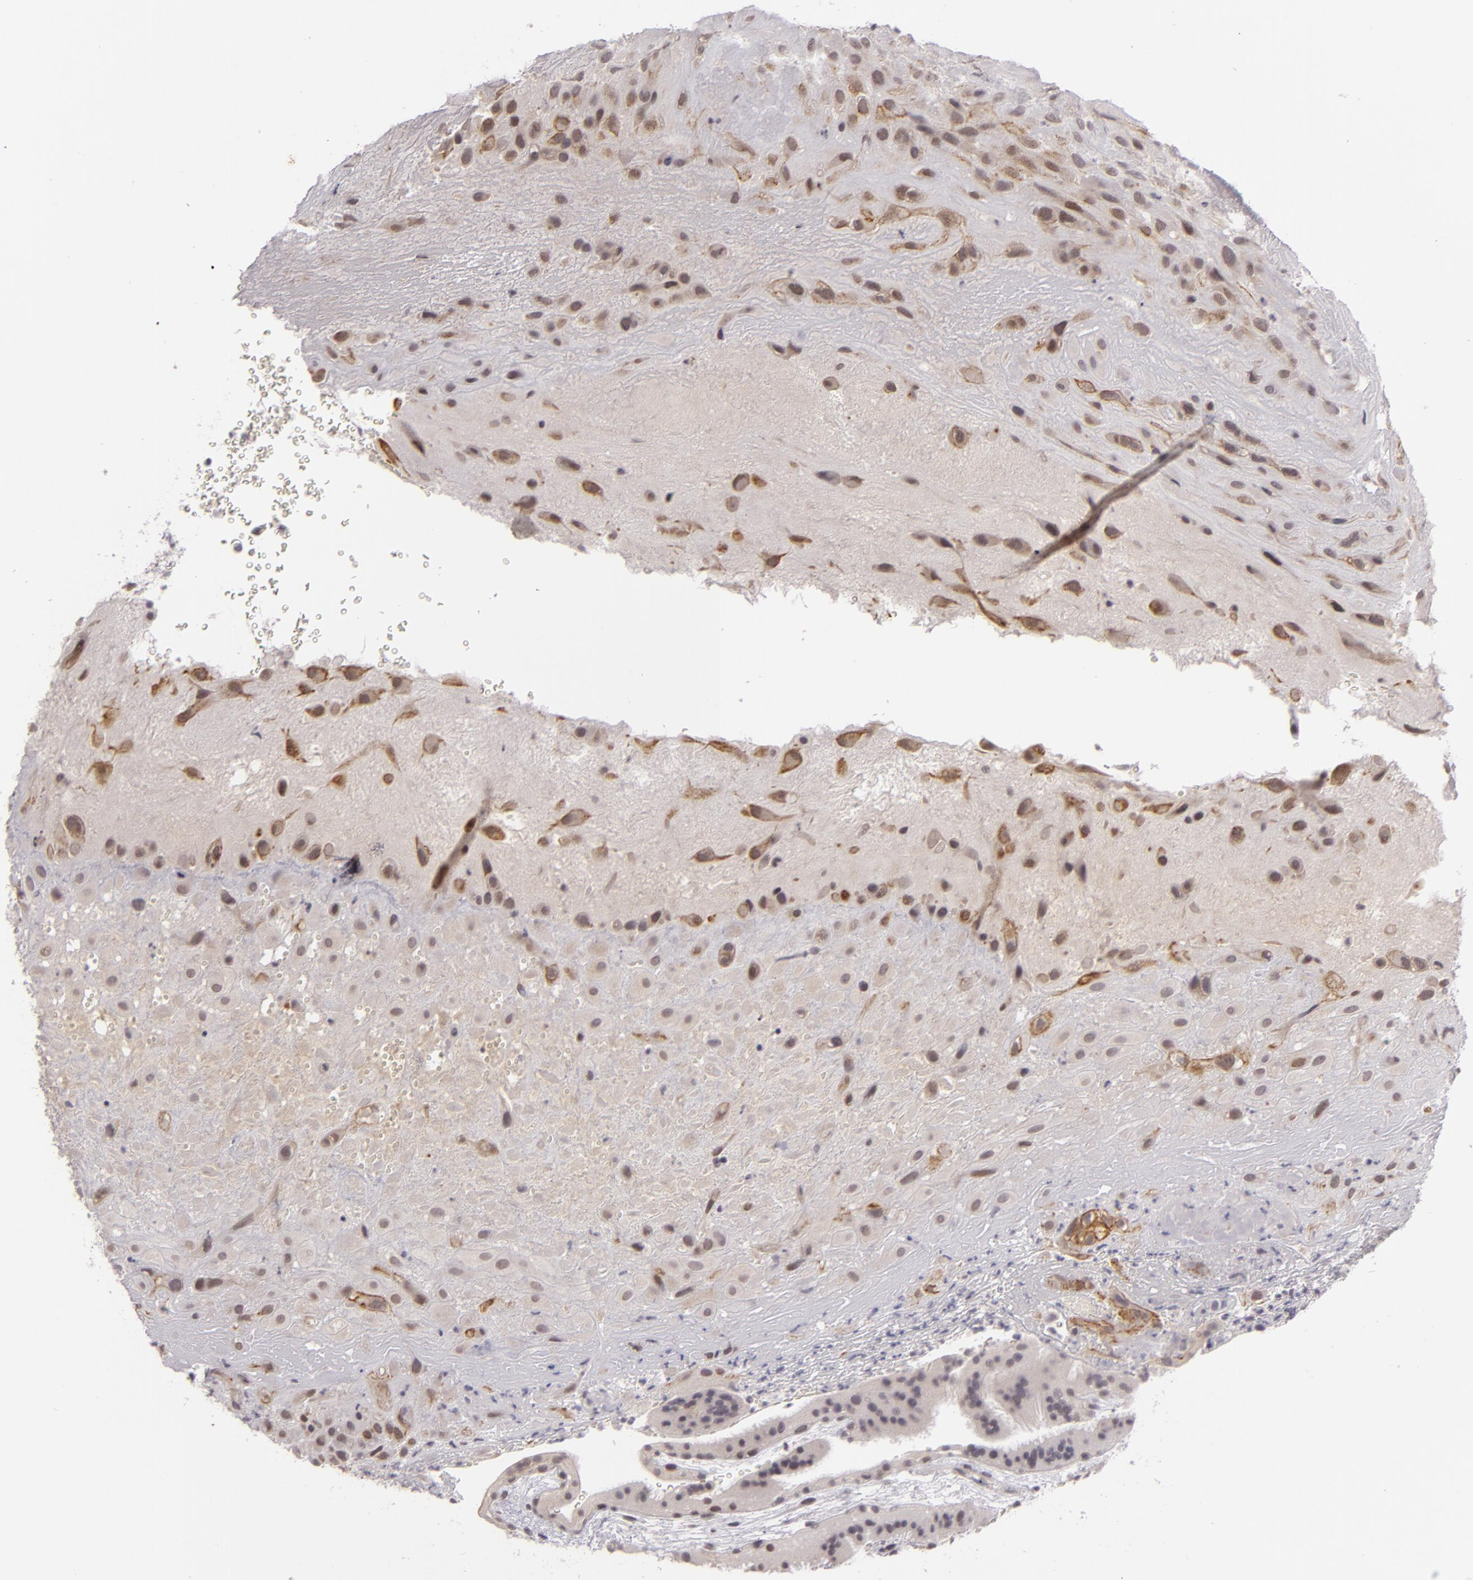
{"staining": {"intensity": "weak", "quantity": "25%-75%", "location": "cytoplasmic/membranous"}, "tissue": "placenta", "cell_type": "Decidual cells", "image_type": "normal", "snomed": [{"axis": "morphology", "description": "Normal tissue, NOS"}, {"axis": "topography", "description": "Placenta"}], "caption": "Immunohistochemical staining of unremarkable human placenta exhibits weak cytoplasmic/membranous protein staining in about 25%-75% of decidual cells.", "gene": "ZNF205", "patient": {"sex": "female", "age": 19}}